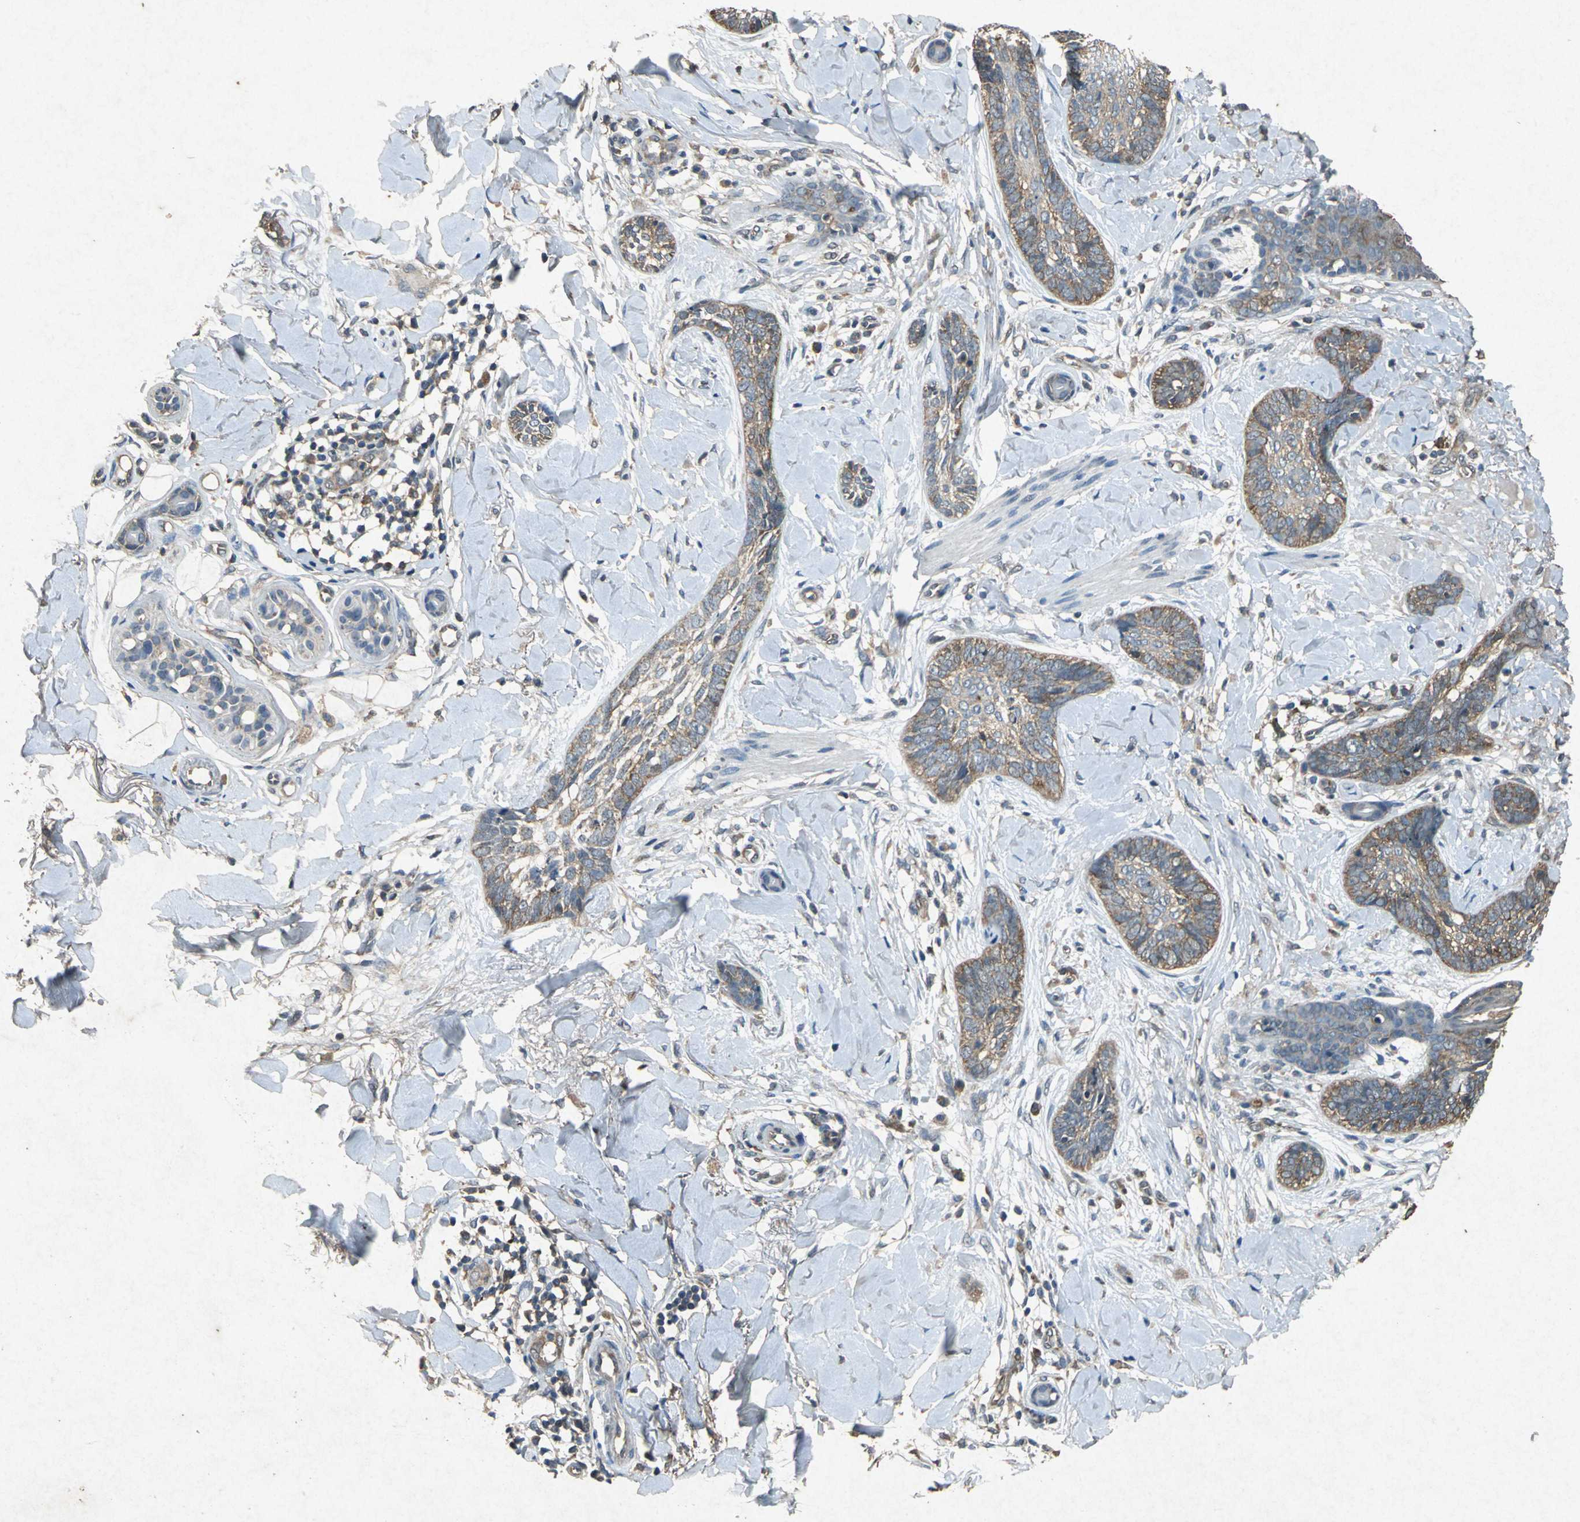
{"staining": {"intensity": "moderate", "quantity": ">75%", "location": "cytoplasmic/membranous"}, "tissue": "skin cancer", "cell_type": "Tumor cells", "image_type": "cancer", "snomed": [{"axis": "morphology", "description": "Normal tissue, NOS"}, {"axis": "morphology", "description": "Basal cell carcinoma"}, {"axis": "topography", "description": "Skin"}], "caption": "This micrograph reveals basal cell carcinoma (skin) stained with immunohistochemistry (IHC) to label a protein in brown. The cytoplasmic/membranous of tumor cells show moderate positivity for the protein. Nuclei are counter-stained blue.", "gene": "HSP90AB1", "patient": {"sex": "female", "age": 61}}